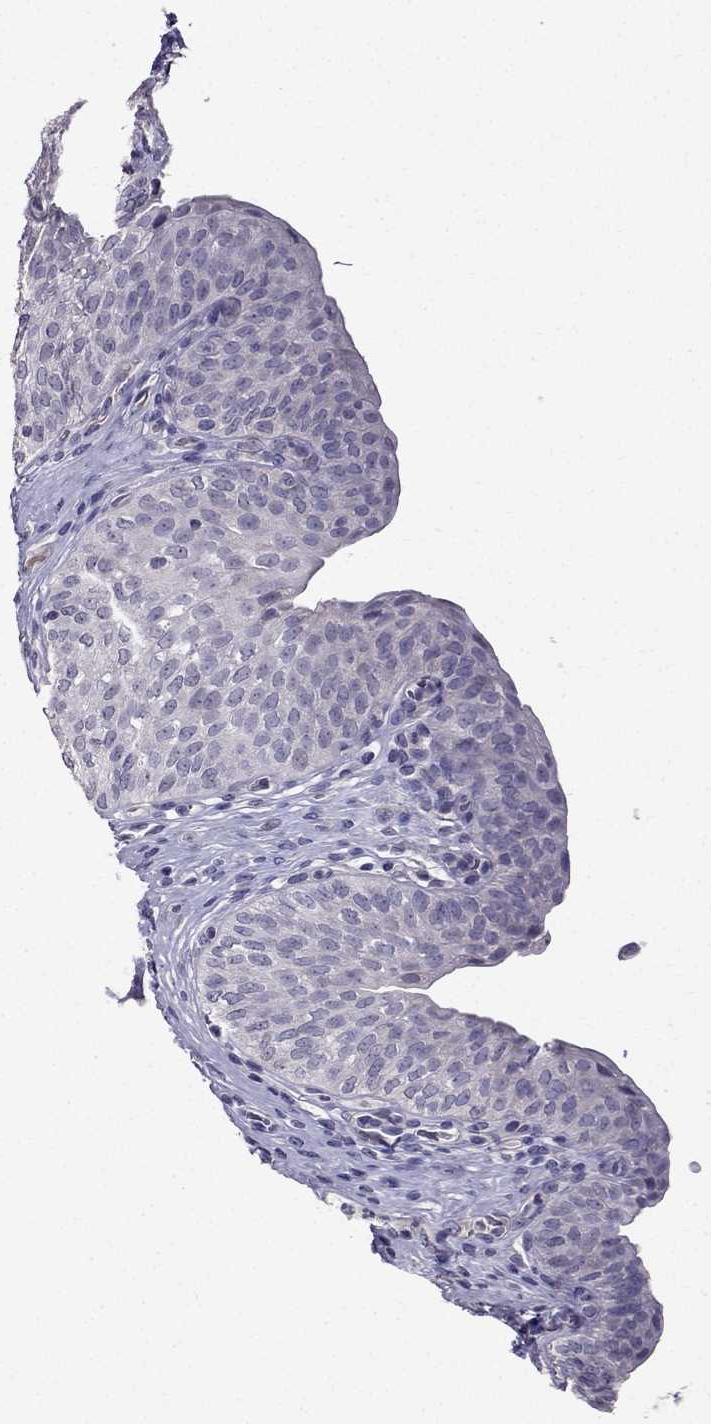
{"staining": {"intensity": "negative", "quantity": "none", "location": "none"}, "tissue": "urinary bladder", "cell_type": "Urothelial cells", "image_type": "normal", "snomed": [{"axis": "morphology", "description": "Normal tissue, NOS"}, {"axis": "topography", "description": "Urinary bladder"}], "caption": "This is an IHC micrograph of normal human urinary bladder. There is no staining in urothelial cells.", "gene": "DUSP15", "patient": {"sex": "male", "age": 66}}